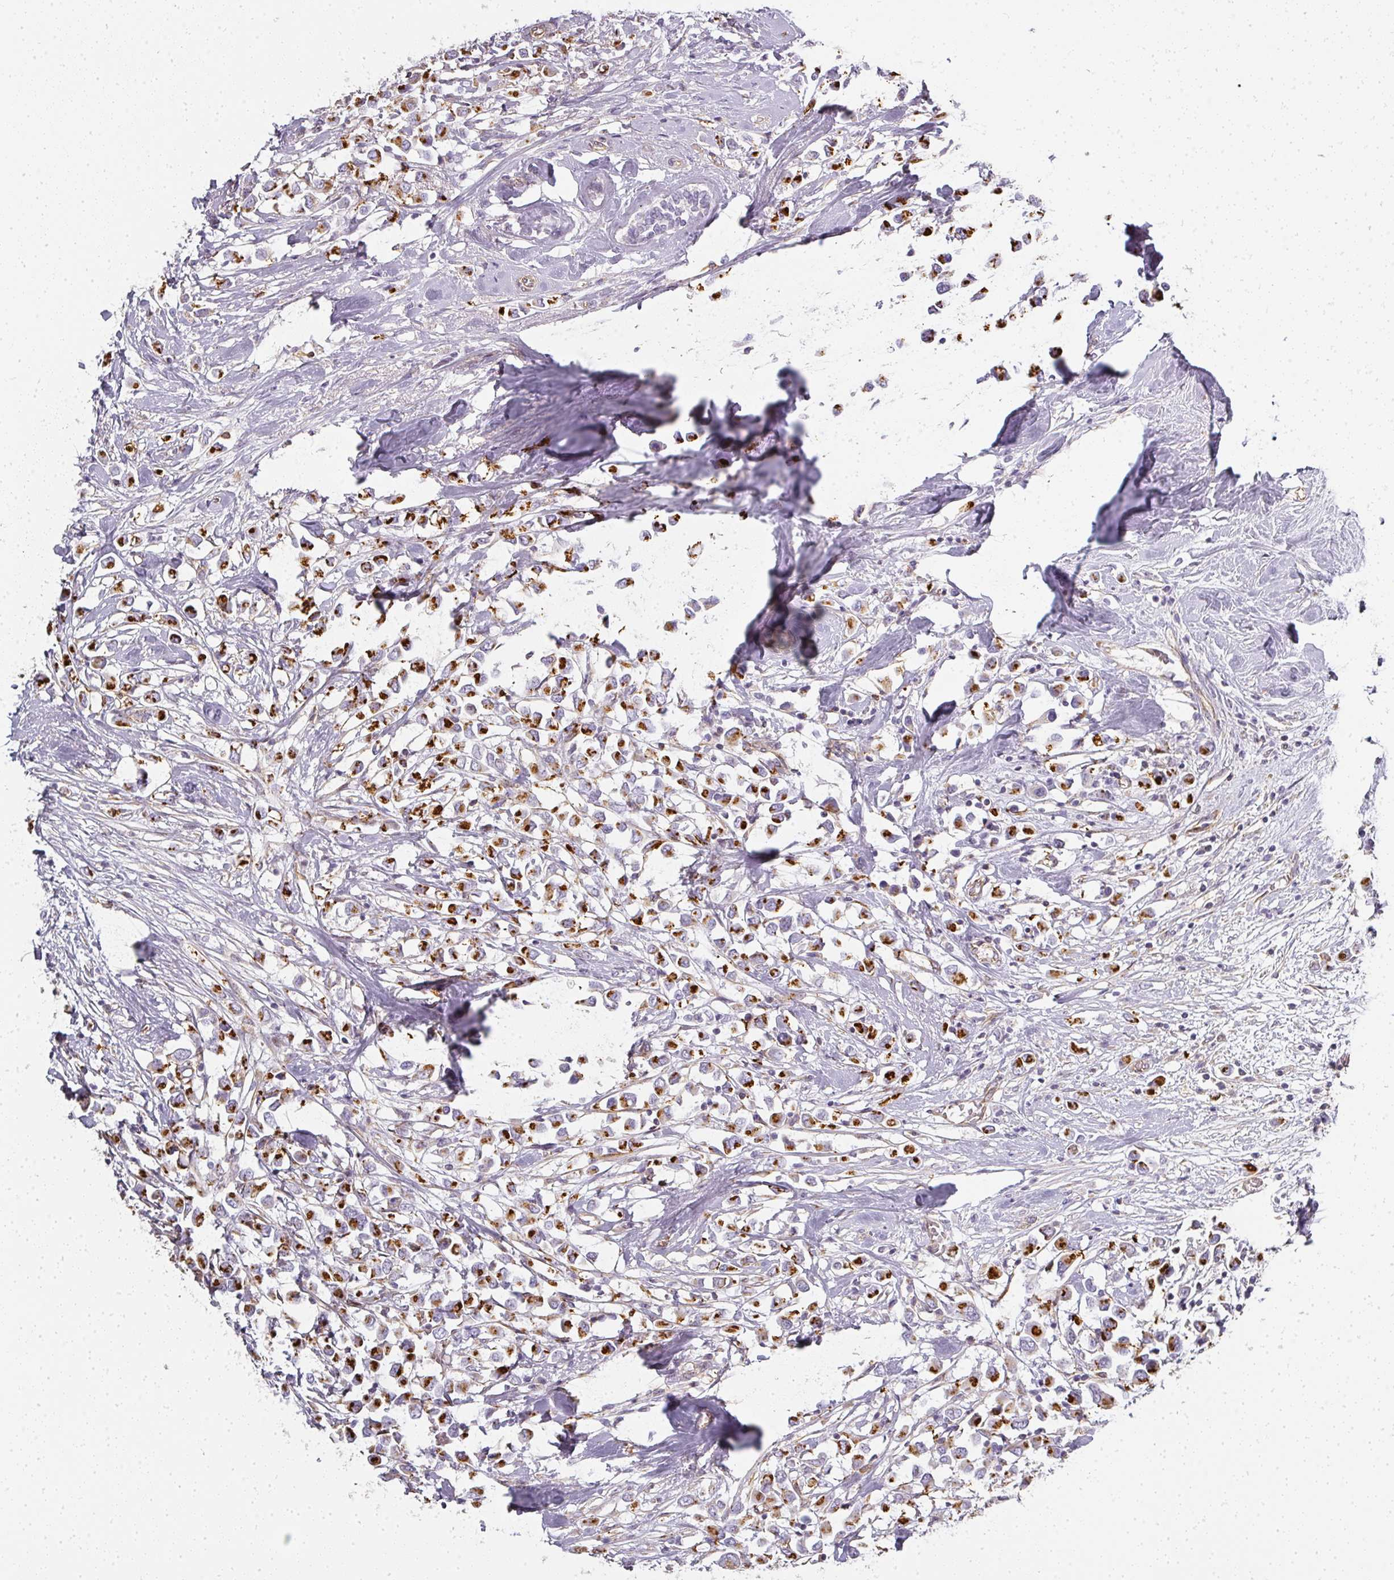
{"staining": {"intensity": "strong", "quantity": ">75%", "location": "cytoplasmic/membranous"}, "tissue": "breast cancer", "cell_type": "Tumor cells", "image_type": "cancer", "snomed": [{"axis": "morphology", "description": "Duct carcinoma"}, {"axis": "topography", "description": "Breast"}], "caption": "A brown stain labels strong cytoplasmic/membranous positivity of a protein in human breast intraductal carcinoma tumor cells. (brown staining indicates protein expression, while blue staining denotes nuclei).", "gene": "ATP8B2", "patient": {"sex": "female", "age": 61}}